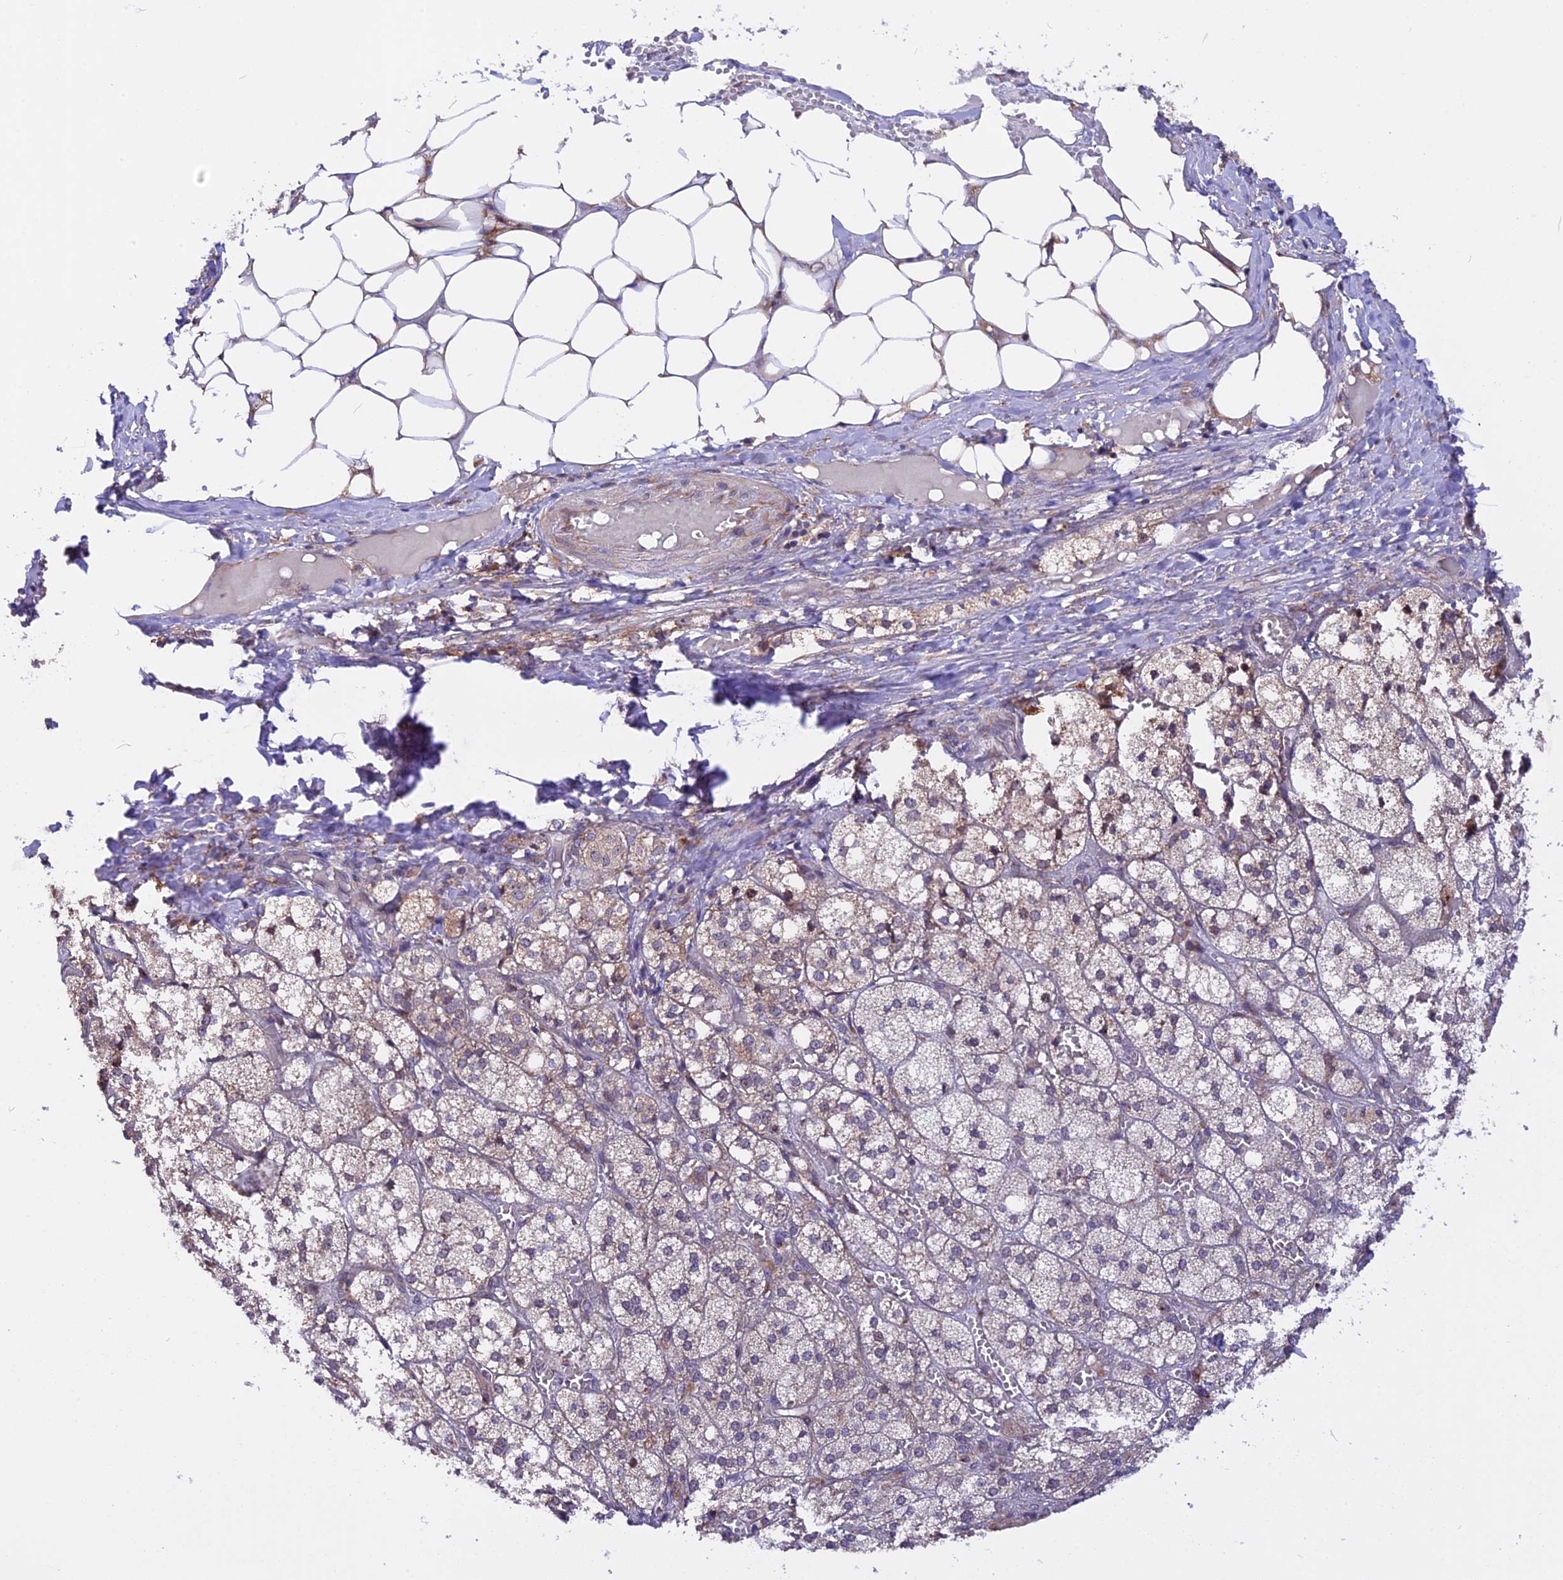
{"staining": {"intensity": "strong", "quantity": "25%-75%", "location": "cytoplasmic/membranous"}, "tissue": "adrenal gland", "cell_type": "Glandular cells", "image_type": "normal", "snomed": [{"axis": "morphology", "description": "Normal tissue, NOS"}, {"axis": "topography", "description": "Adrenal gland"}], "caption": "This image demonstrates normal adrenal gland stained with immunohistochemistry to label a protein in brown. The cytoplasmic/membranous of glandular cells show strong positivity for the protein. Nuclei are counter-stained blue.", "gene": "GNPTAB", "patient": {"sex": "female", "age": 61}}